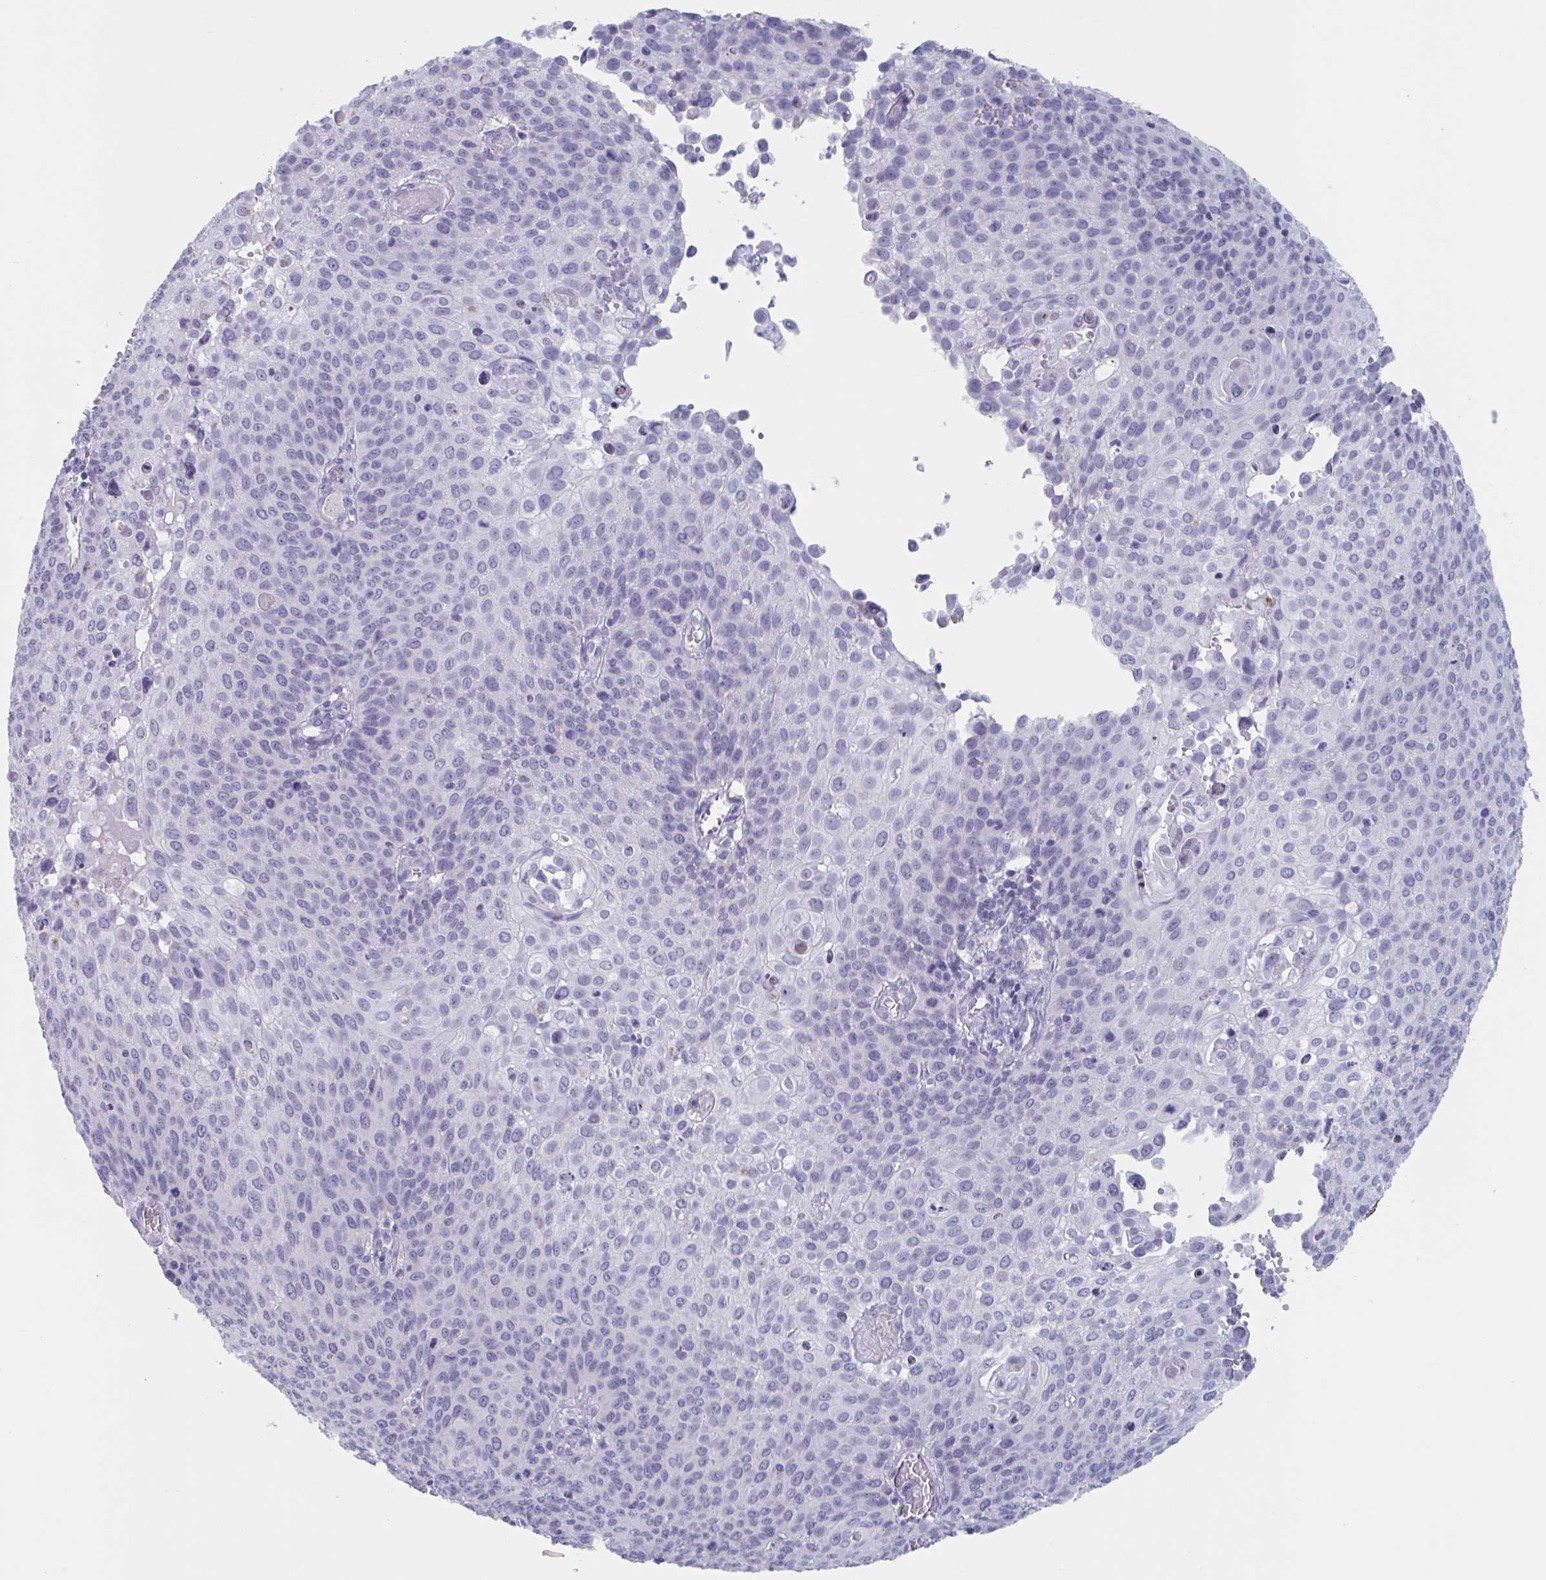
{"staining": {"intensity": "negative", "quantity": "none", "location": "none"}, "tissue": "cervical cancer", "cell_type": "Tumor cells", "image_type": "cancer", "snomed": [{"axis": "morphology", "description": "Squamous cell carcinoma, NOS"}, {"axis": "topography", "description": "Cervix"}], "caption": "Cervical squamous cell carcinoma was stained to show a protein in brown. There is no significant positivity in tumor cells.", "gene": "NDUFC2", "patient": {"sex": "female", "age": 65}}